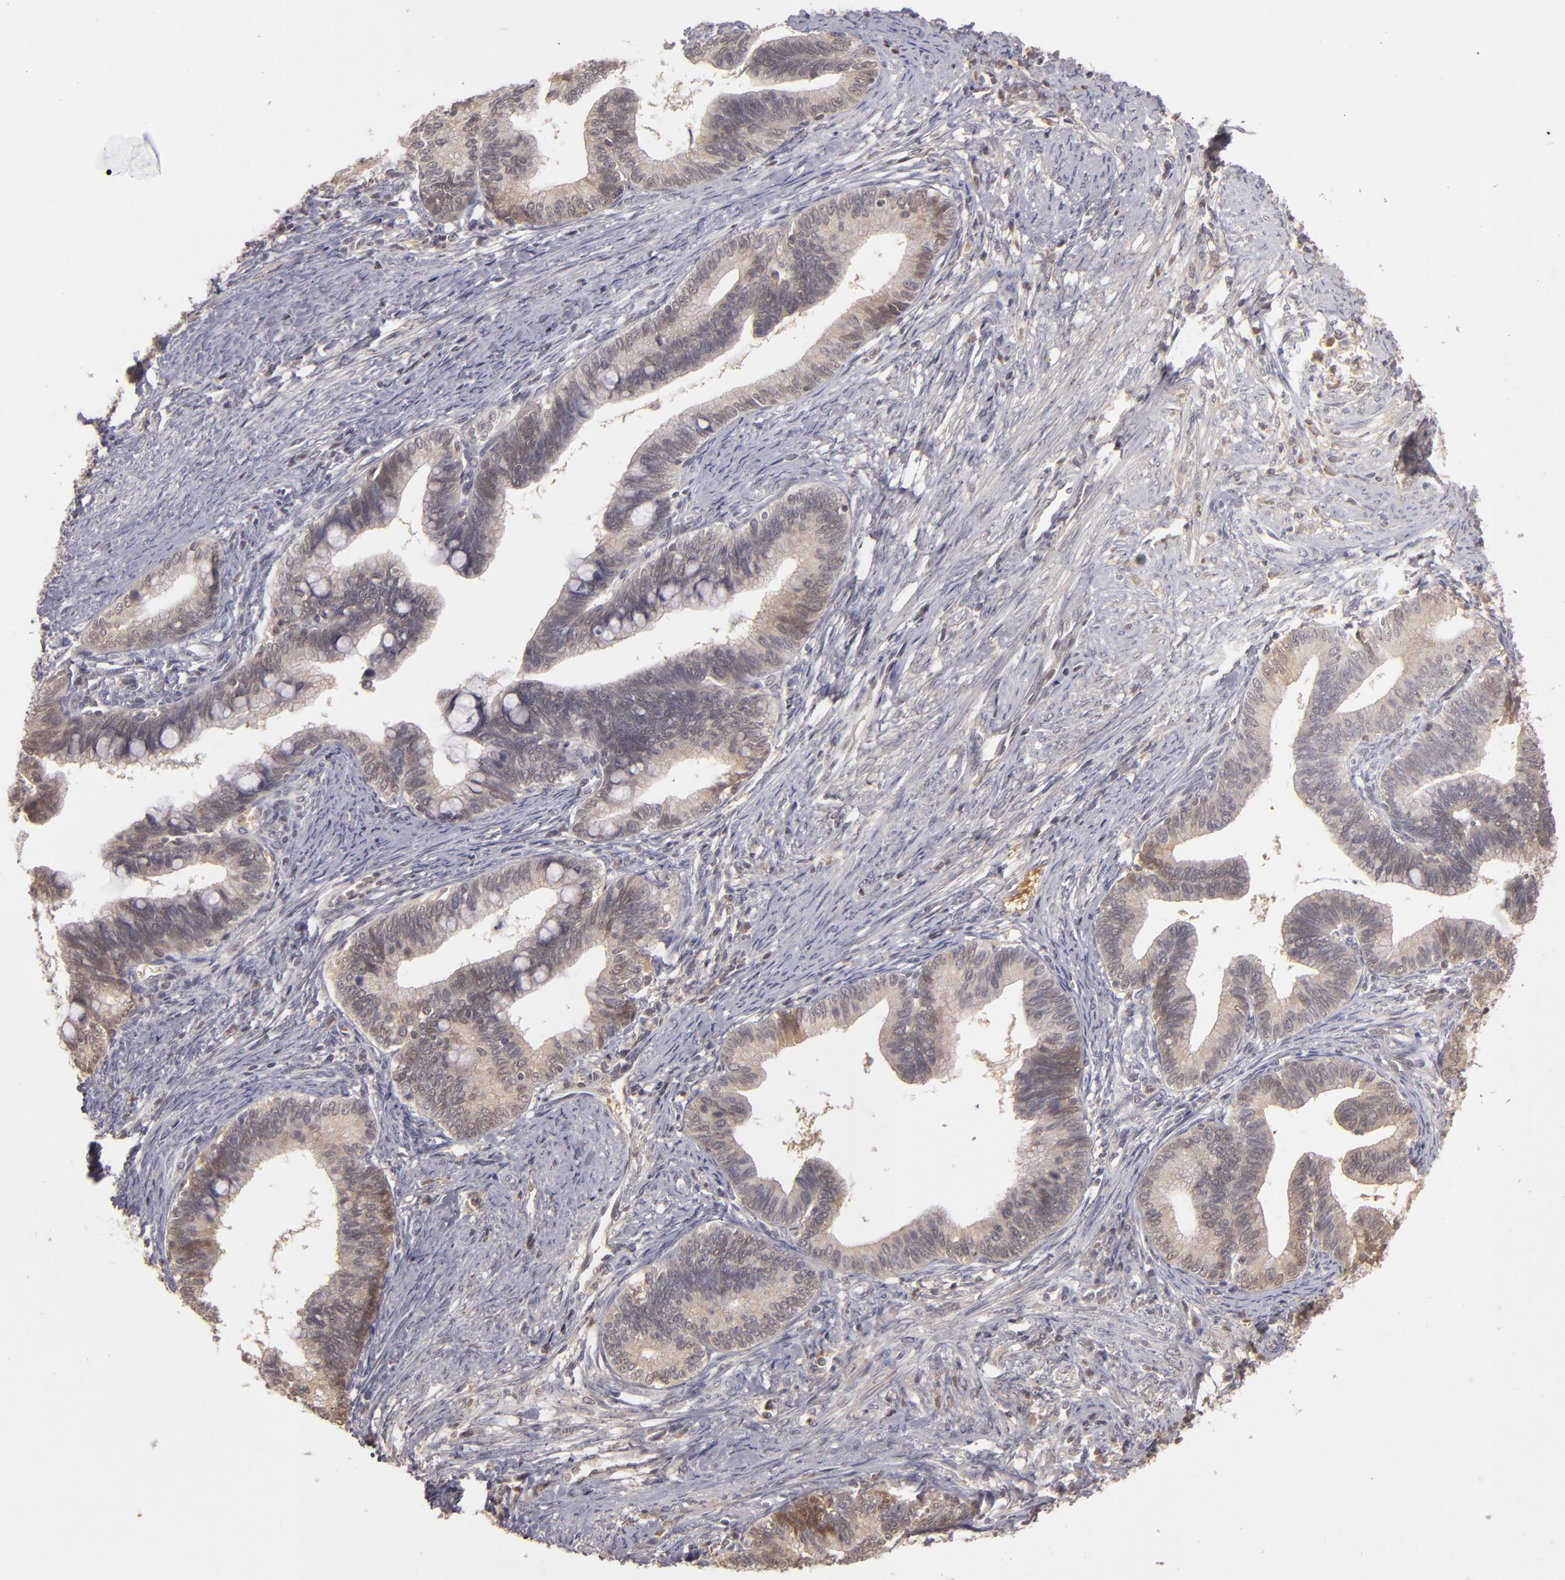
{"staining": {"intensity": "weak", "quantity": ">75%", "location": "cytoplasmic/membranous"}, "tissue": "cervical cancer", "cell_type": "Tumor cells", "image_type": "cancer", "snomed": [{"axis": "morphology", "description": "Adenocarcinoma, NOS"}, {"axis": "topography", "description": "Cervix"}], "caption": "Weak cytoplasmic/membranous protein expression is present in approximately >75% of tumor cells in adenocarcinoma (cervical). (Stains: DAB (3,3'-diaminobenzidine) in brown, nuclei in blue, Microscopy: brightfield microscopy at high magnification).", "gene": "LRG1", "patient": {"sex": "female", "age": 36}}